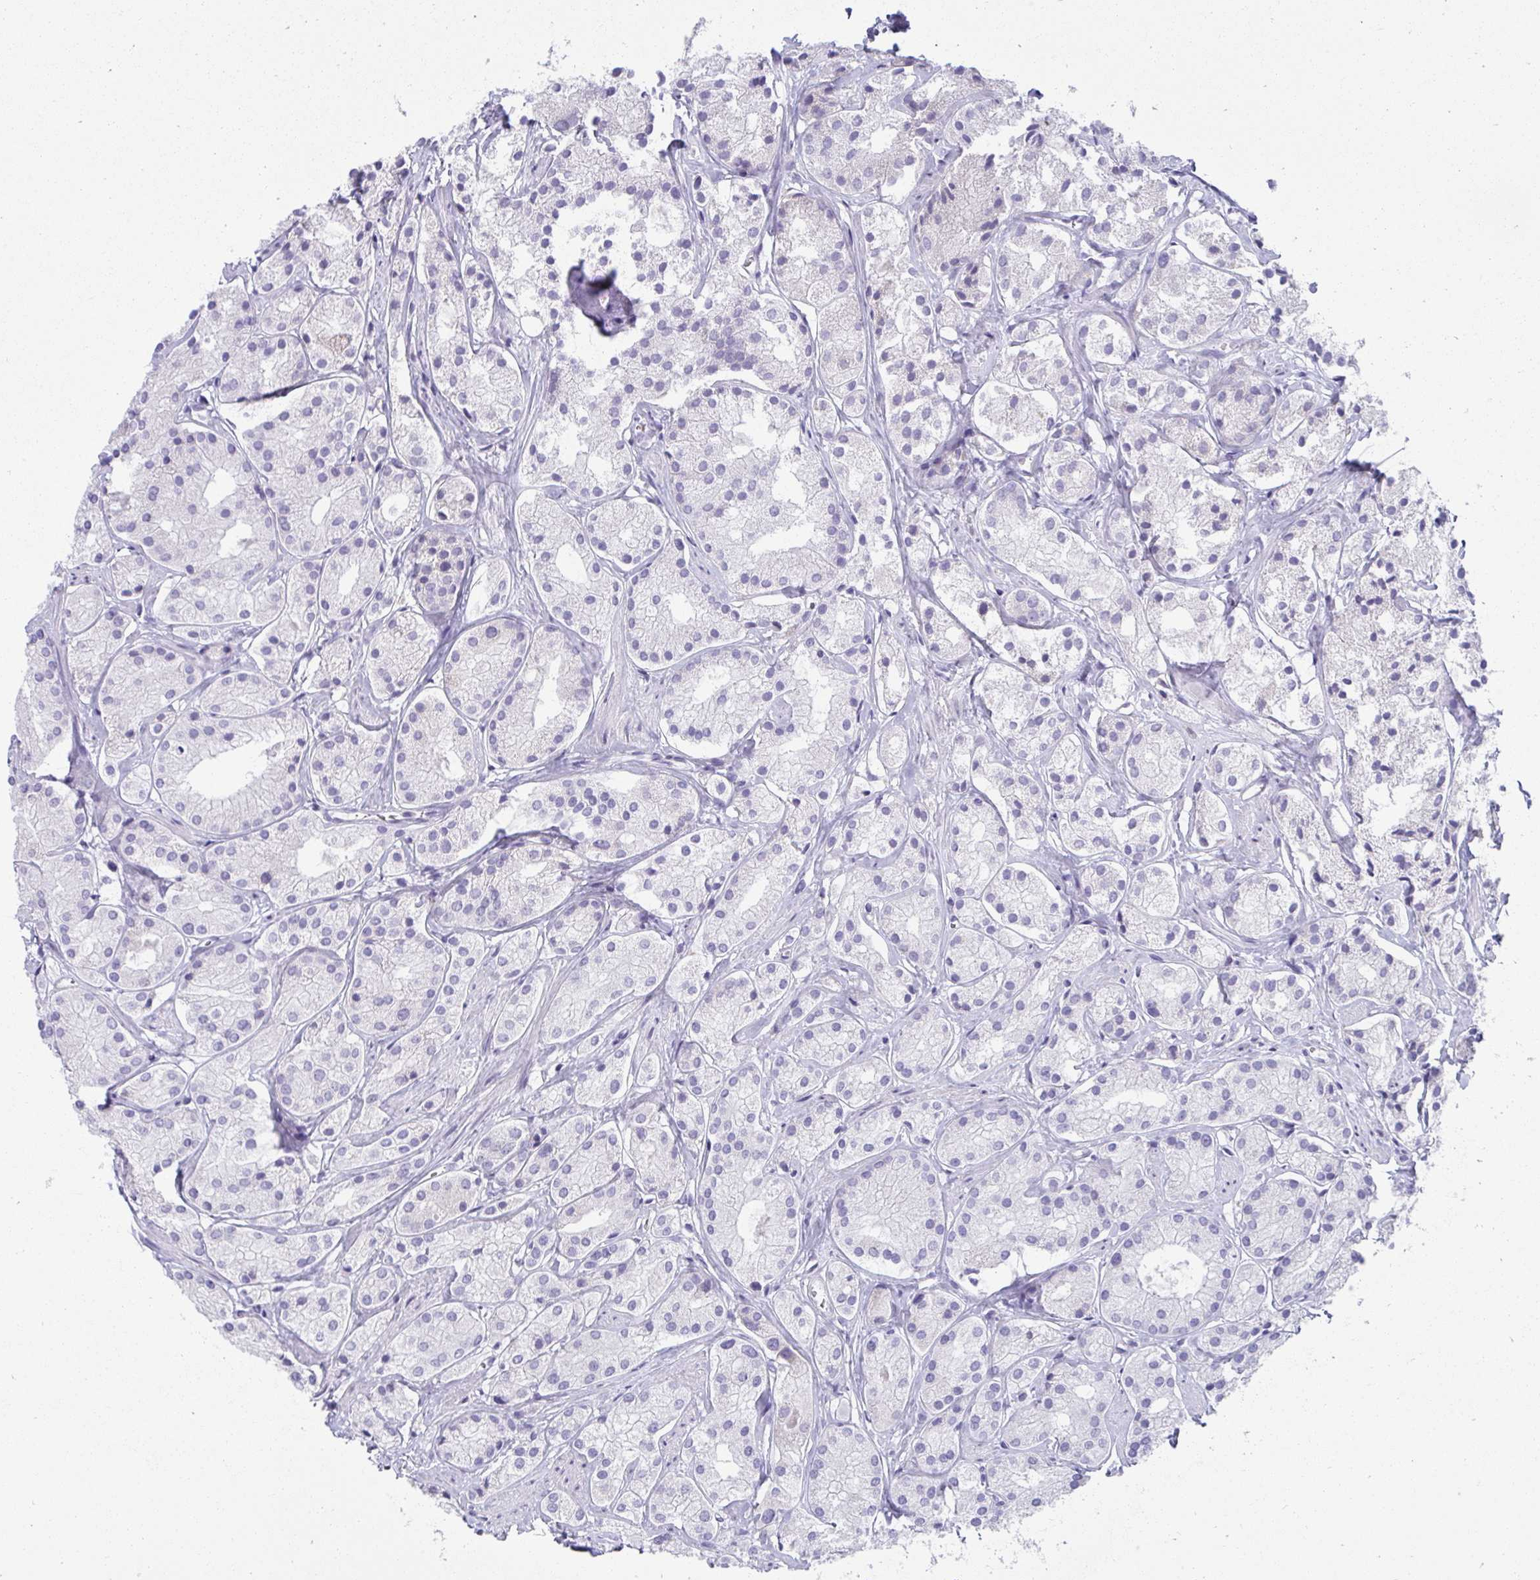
{"staining": {"intensity": "negative", "quantity": "none", "location": "none"}, "tissue": "prostate cancer", "cell_type": "Tumor cells", "image_type": "cancer", "snomed": [{"axis": "morphology", "description": "Adenocarcinoma, Low grade"}, {"axis": "topography", "description": "Prostate"}], "caption": "High power microscopy micrograph of an immunohistochemistry photomicrograph of prostate low-grade adenocarcinoma, revealing no significant staining in tumor cells.", "gene": "FASLG", "patient": {"sex": "male", "age": 69}}